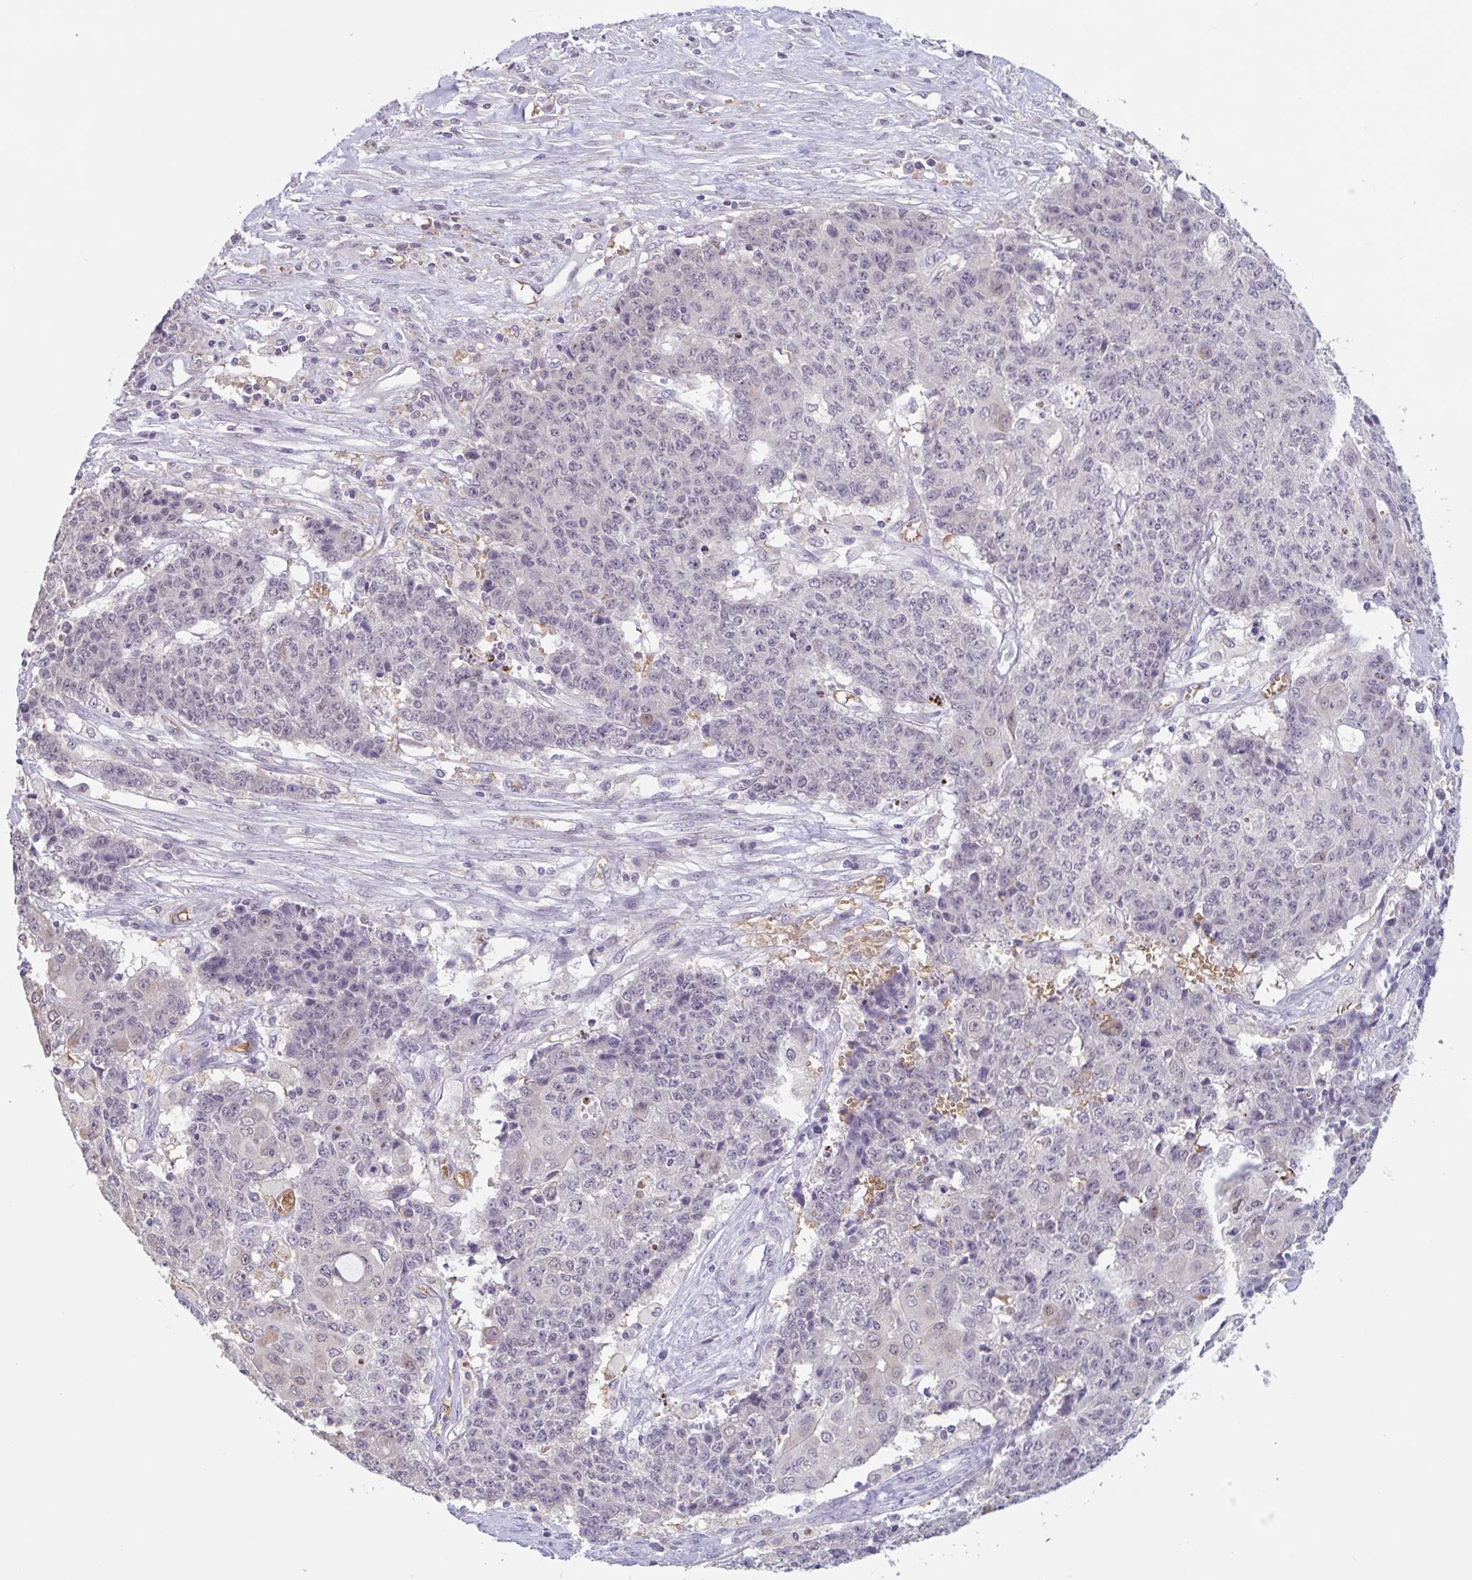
{"staining": {"intensity": "negative", "quantity": "none", "location": "none"}, "tissue": "ovarian cancer", "cell_type": "Tumor cells", "image_type": "cancer", "snomed": [{"axis": "morphology", "description": "Carcinoma, endometroid"}, {"axis": "topography", "description": "Ovary"}], "caption": "Tumor cells show no significant protein positivity in ovarian endometroid carcinoma. (DAB immunohistochemistry visualized using brightfield microscopy, high magnification).", "gene": "RHAG", "patient": {"sex": "female", "age": 42}}